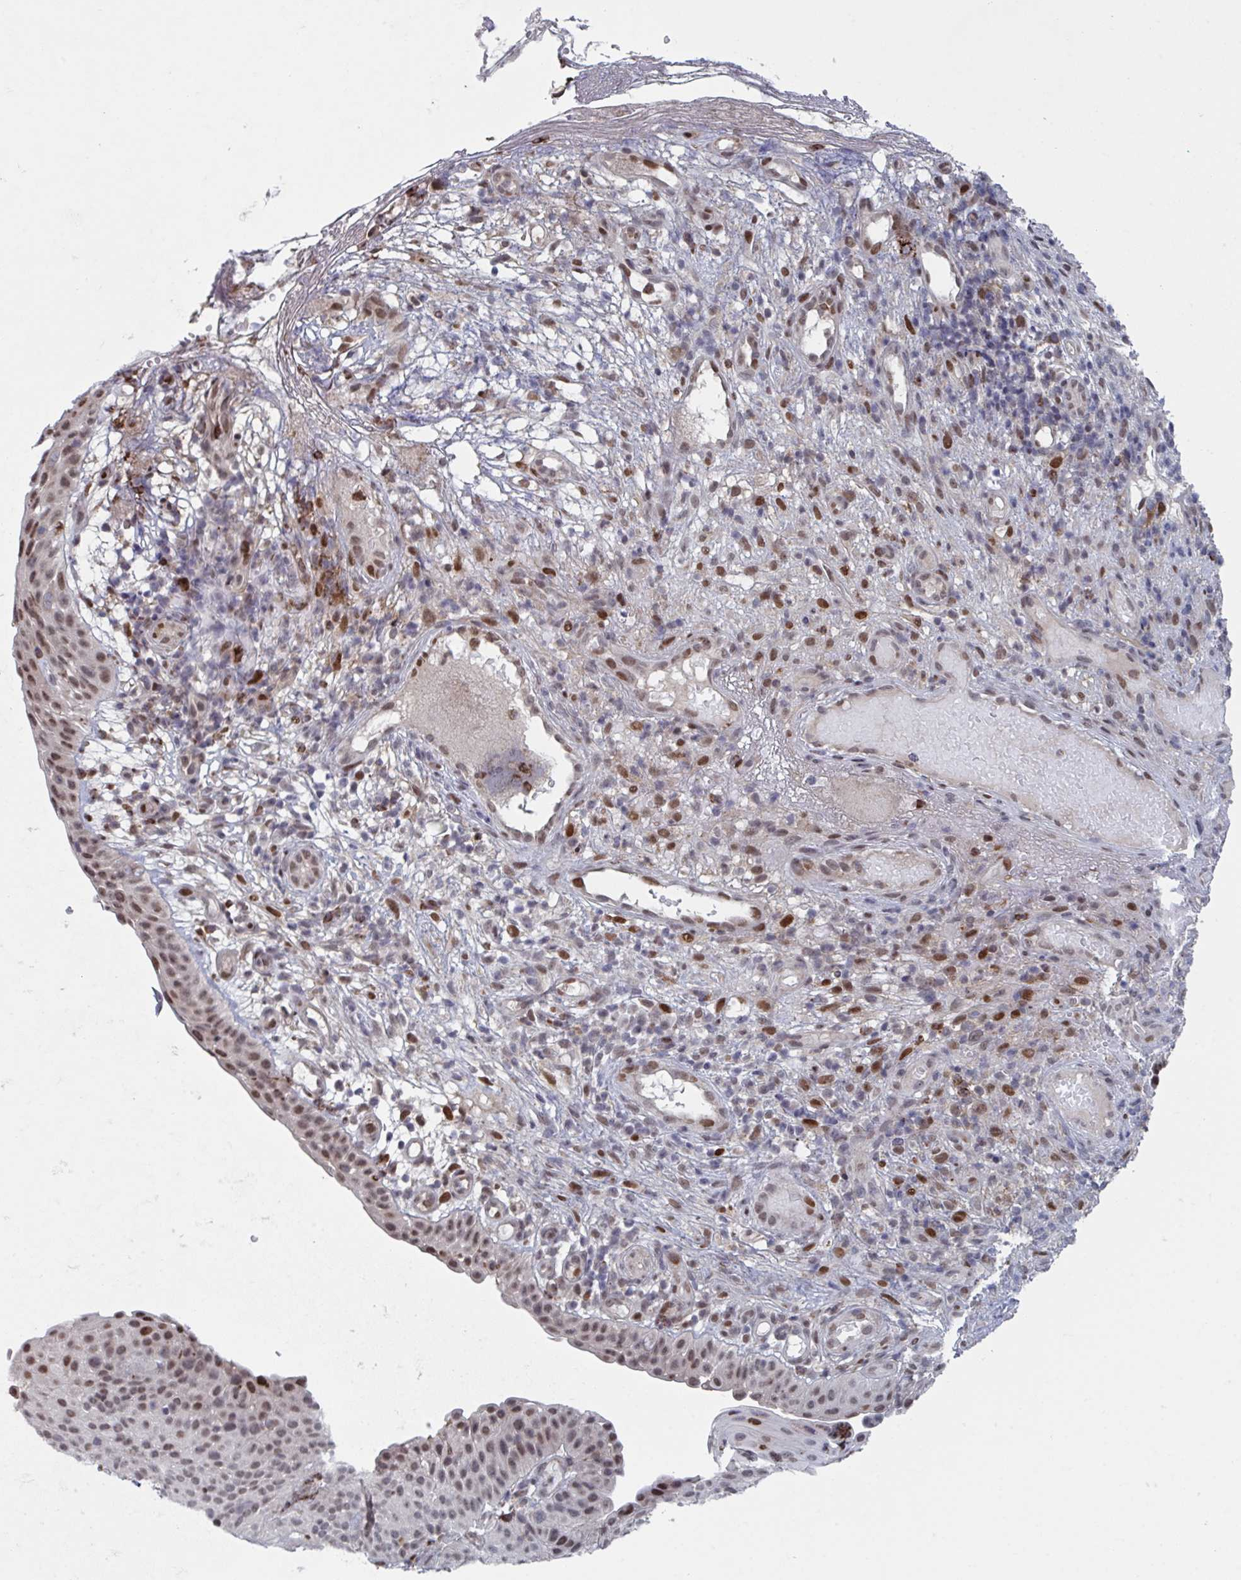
{"staining": {"intensity": "moderate", "quantity": ">75%", "location": "nuclear"}, "tissue": "nasopharynx", "cell_type": "Respiratory epithelial cells", "image_type": "normal", "snomed": [{"axis": "morphology", "description": "Normal tissue, NOS"}, {"axis": "morphology", "description": "Inflammation, NOS"}, {"axis": "topography", "description": "Nasopharynx"}], "caption": "IHC (DAB (3,3'-diaminobenzidine)) staining of benign nasopharynx shows moderate nuclear protein staining in approximately >75% of respiratory epithelial cells. Using DAB (3,3'-diaminobenzidine) (brown) and hematoxylin (blue) stains, captured at high magnification using brightfield microscopy.", "gene": "RNF212", "patient": {"sex": "male", "age": 54}}